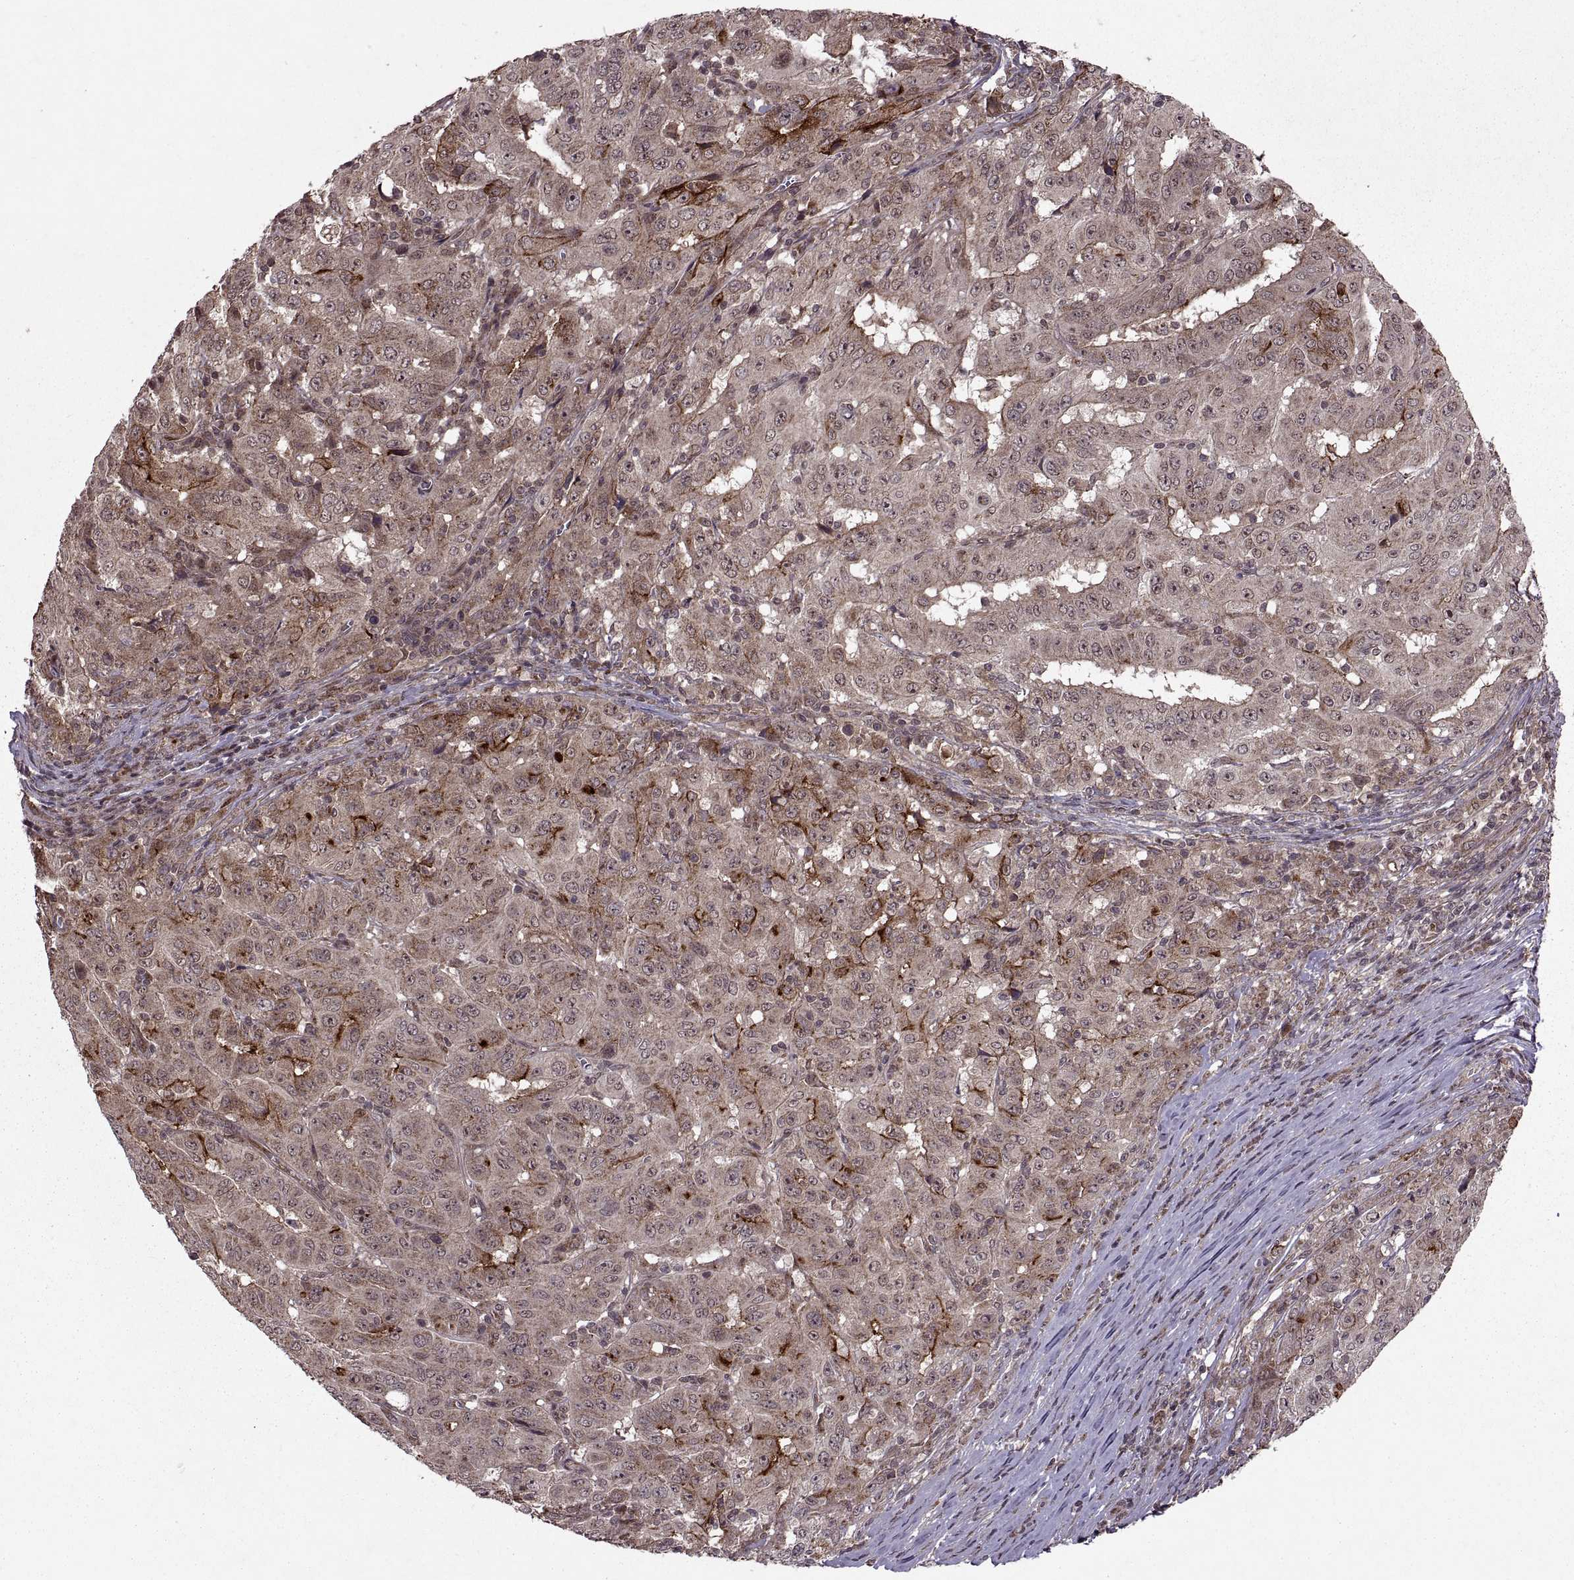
{"staining": {"intensity": "weak", "quantity": ">75%", "location": "cytoplasmic/membranous,nuclear"}, "tissue": "pancreatic cancer", "cell_type": "Tumor cells", "image_type": "cancer", "snomed": [{"axis": "morphology", "description": "Adenocarcinoma, NOS"}, {"axis": "topography", "description": "Pancreas"}], "caption": "Pancreatic adenocarcinoma stained for a protein (brown) shows weak cytoplasmic/membranous and nuclear positive positivity in approximately >75% of tumor cells.", "gene": "PTOV1", "patient": {"sex": "male", "age": 63}}